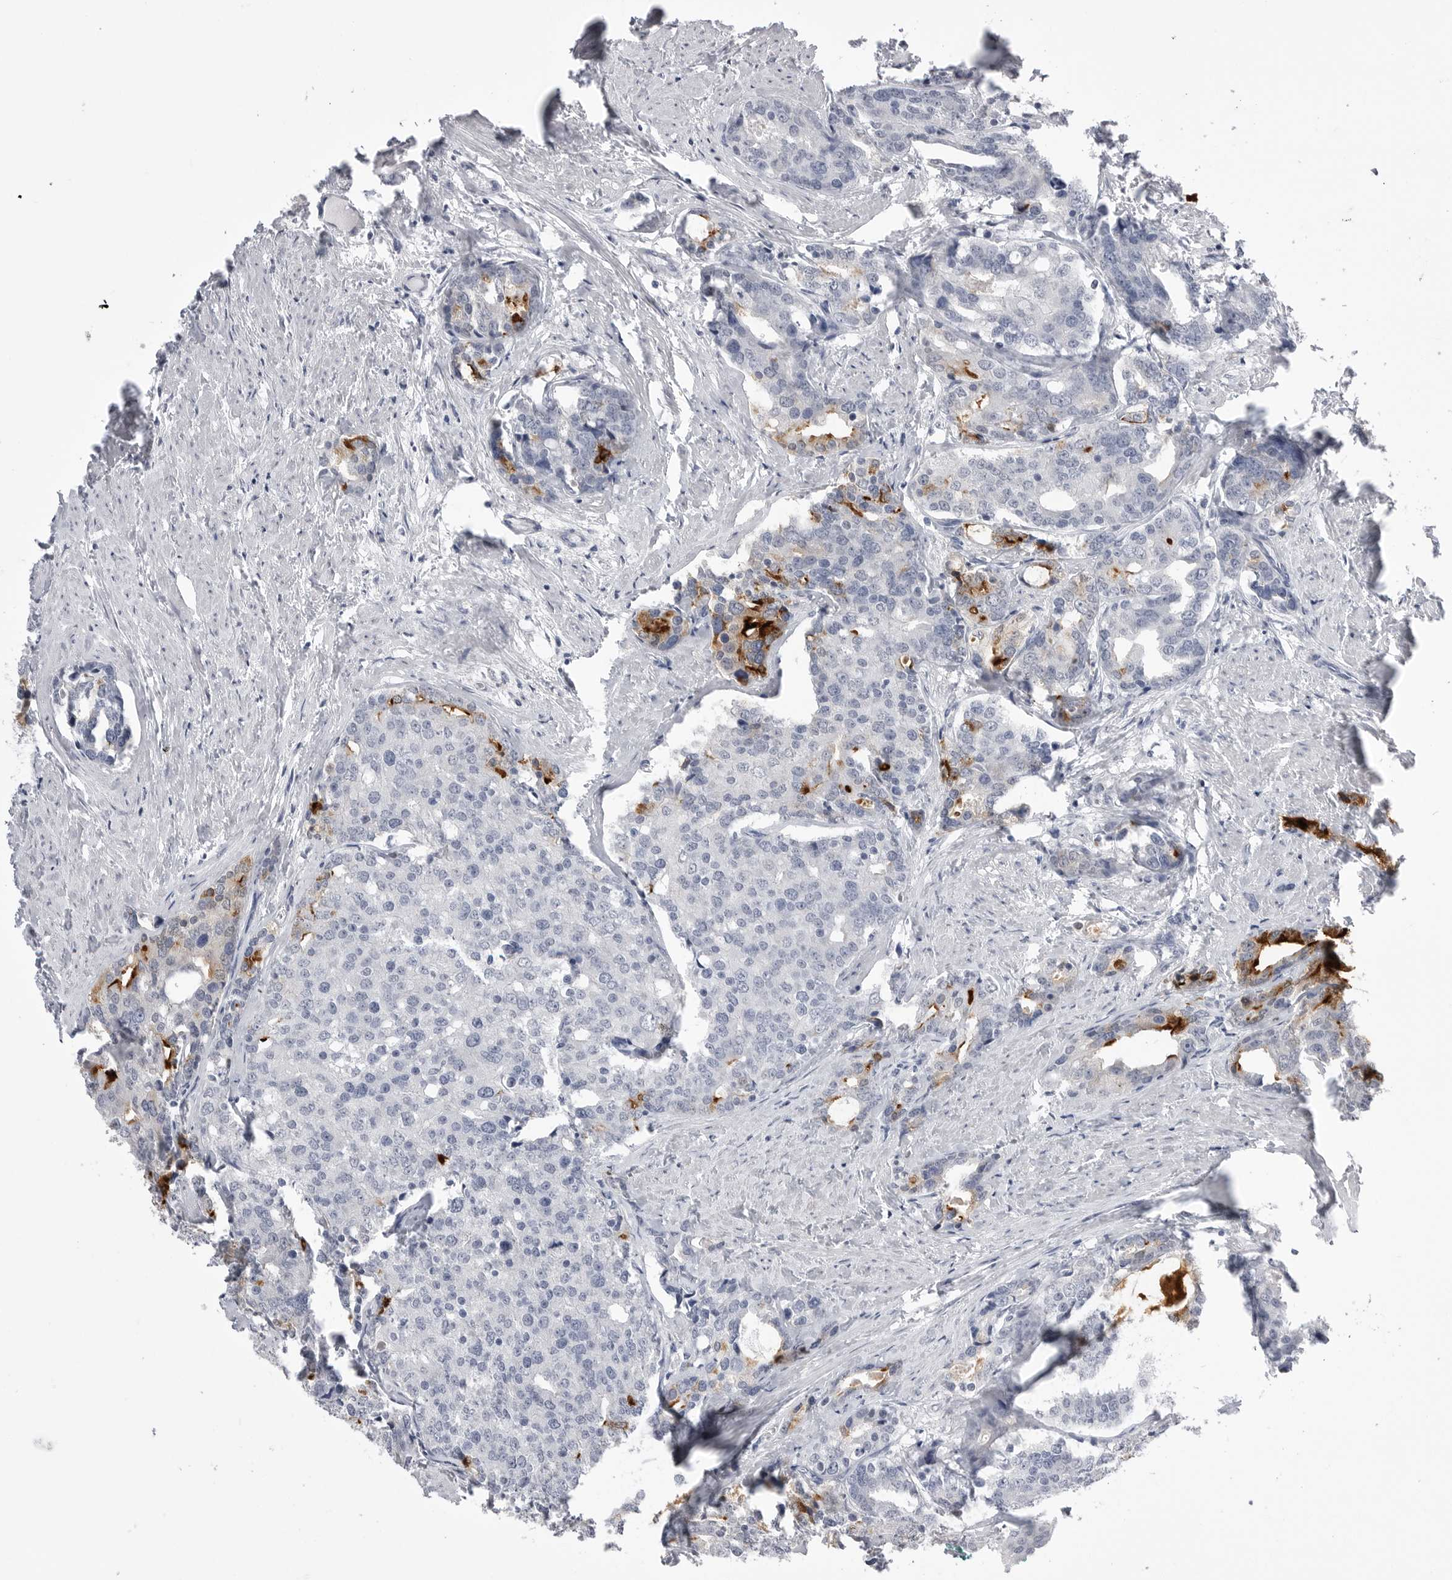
{"staining": {"intensity": "strong", "quantity": "<25%", "location": "cytoplasmic/membranous"}, "tissue": "prostate cancer", "cell_type": "Tumor cells", "image_type": "cancer", "snomed": [{"axis": "morphology", "description": "Adenocarcinoma, High grade"}, {"axis": "topography", "description": "Prostate"}], "caption": "Prostate cancer was stained to show a protein in brown. There is medium levels of strong cytoplasmic/membranous positivity in about <25% of tumor cells. The staining was performed using DAB (3,3'-diaminobenzidine), with brown indicating positive protein expression. Nuclei are stained blue with hematoxylin.", "gene": "CPB1", "patient": {"sex": "male", "age": 50}}